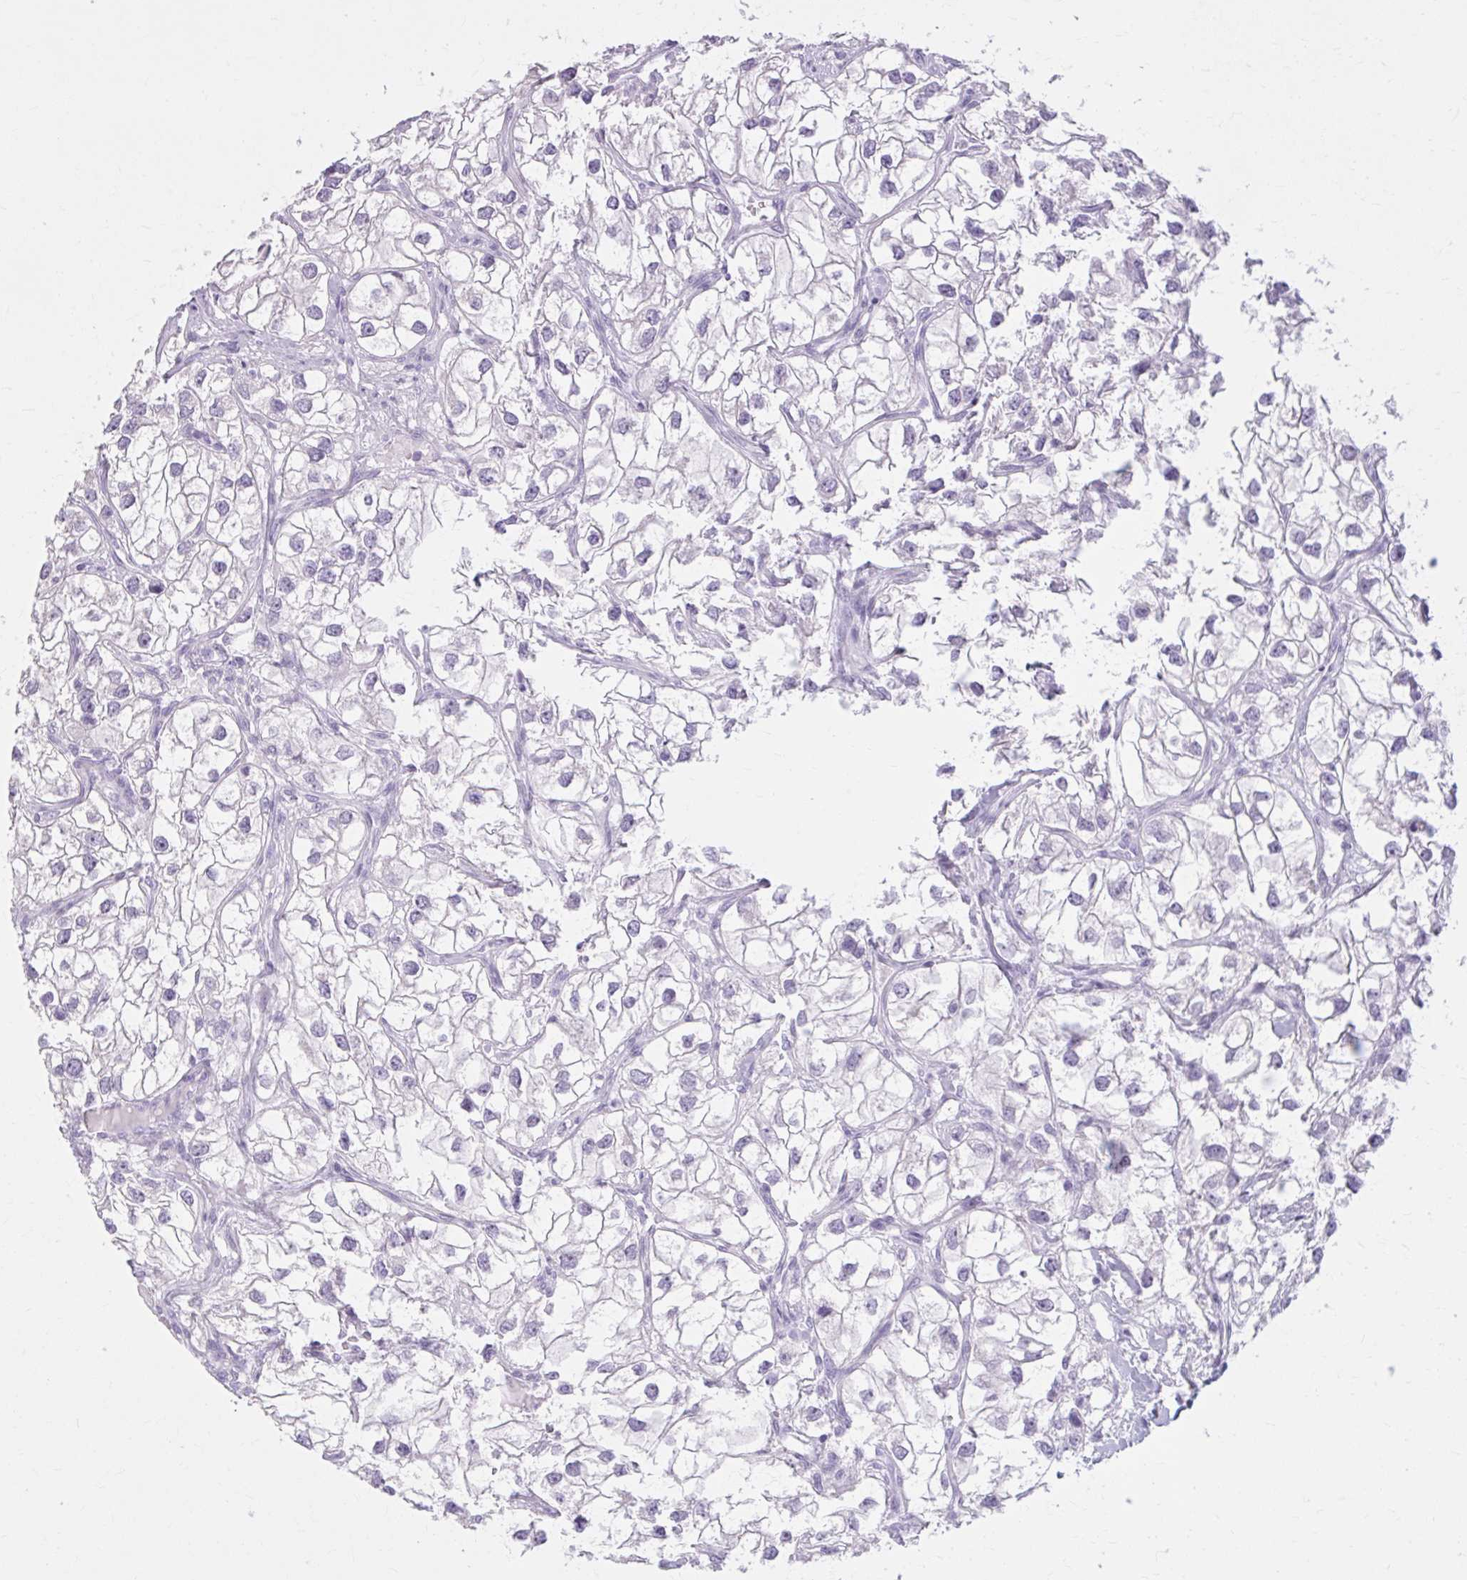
{"staining": {"intensity": "negative", "quantity": "none", "location": "none"}, "tissue": "renal cancer", "cell_type": "Tumor cells", "image_type": "cancer", "snomed": [{"axis": "morphology", "description": "Adenocarcinoma, NOS"}, {"axis": "topography", "description": "Kidney"}], "caption": "High power microscopy image of an IHC photomicrograph of renal cancer, revealing no significant staining in tumor cells.", "gene": "OR4B1", "patient": {"sex": "male", "age": 59}}